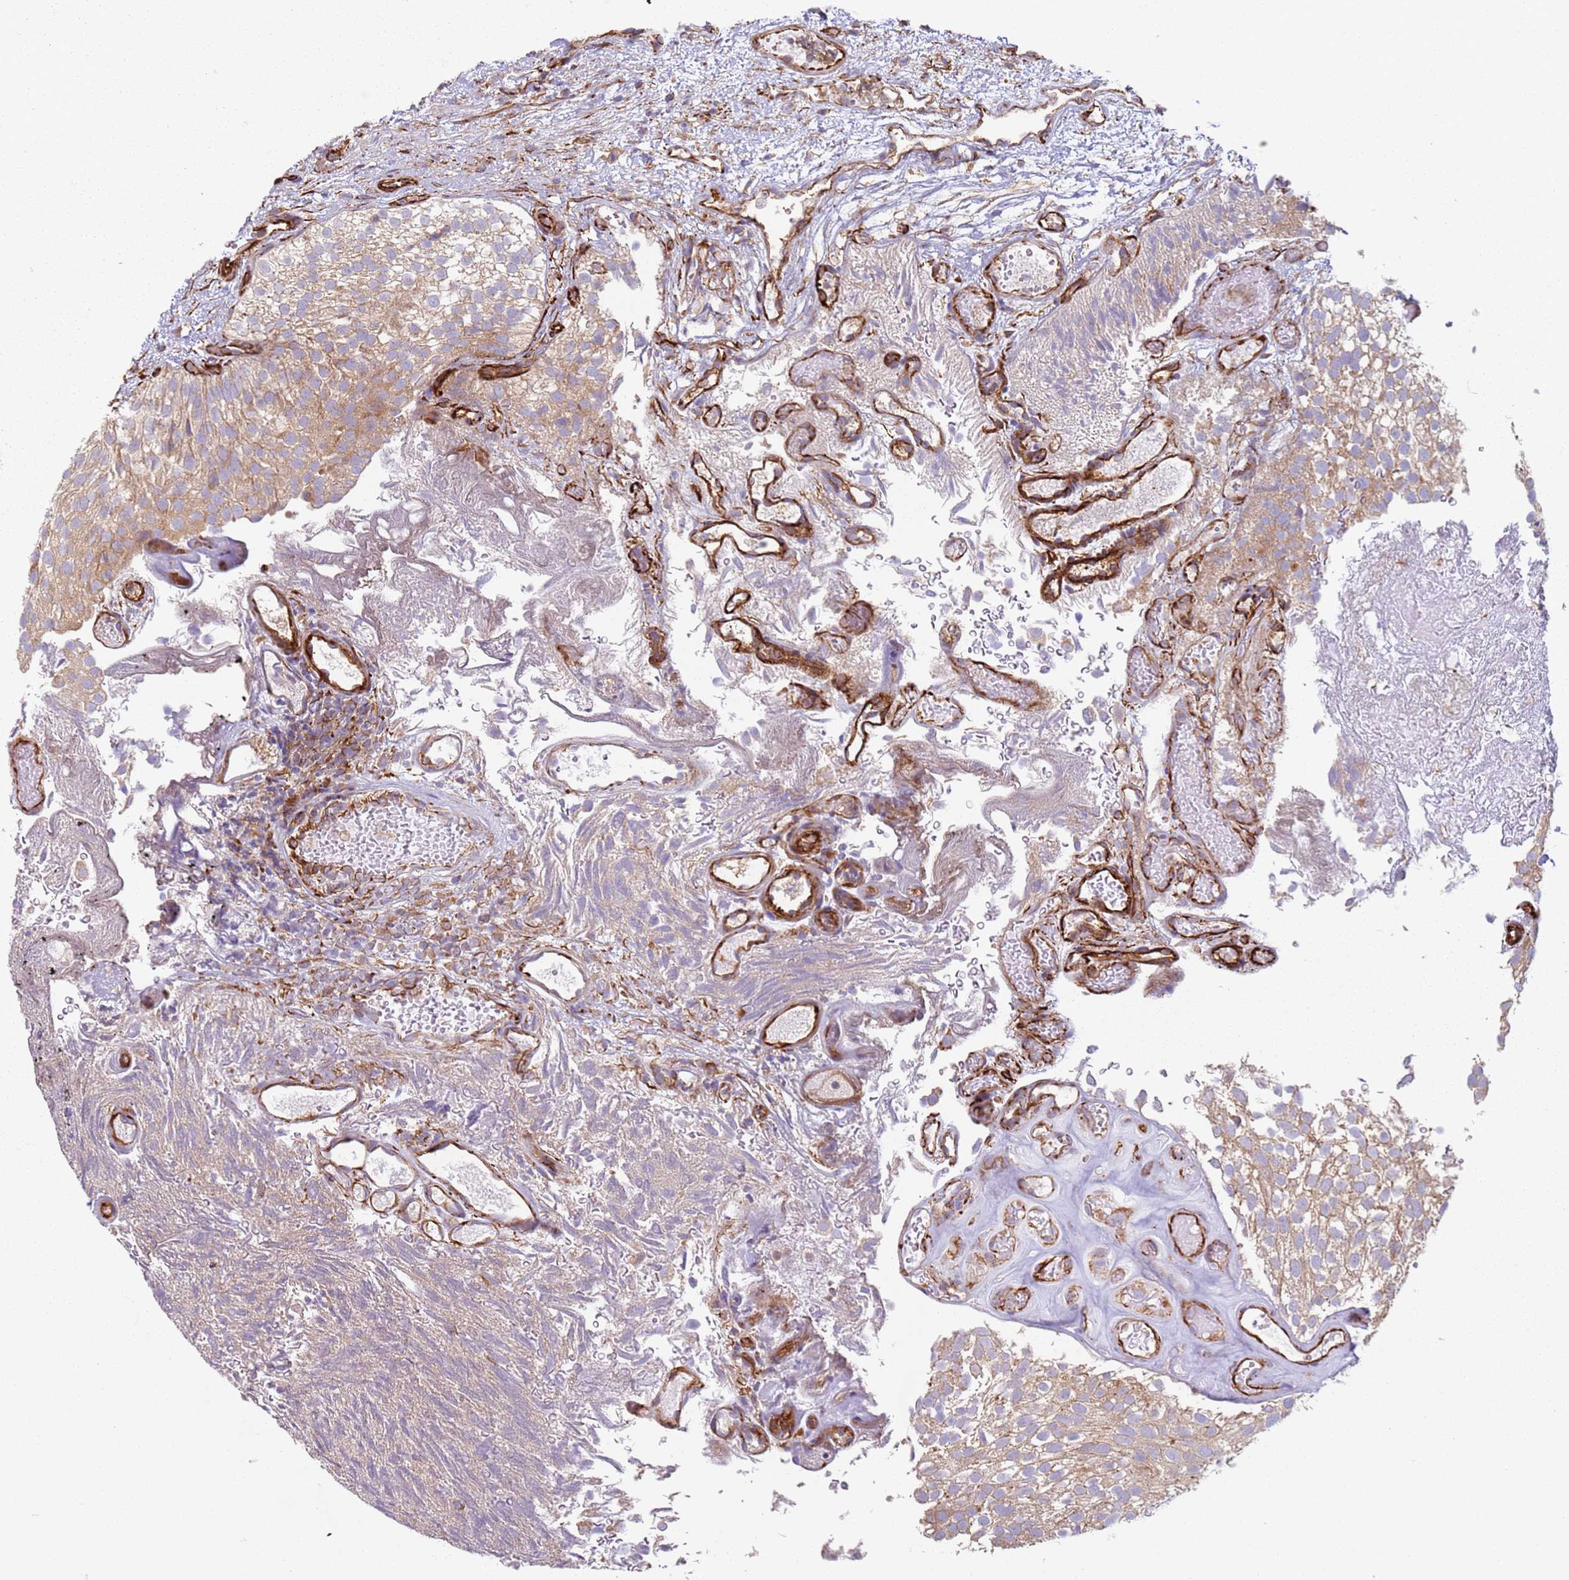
{"staining": {"intensity": "moderate", "quantity": ">75%", "location": "cytoplasmic/membranous"}, "tissue": "urothelial cancer", "cell_type": "Tumor cells", "image_type": "cancer", "snomed": [{"axis": "morphology", "description": "Urothelial carcinoma, Low grade"}, {"axis": "topography", "description": "Urinary bladder"}], "caption": "Protein analysis of urothelial carcinoma (low-grade) tissue reveals moderate cytoplasmic/membranous staining in about >75% of tumor cells. (Stains: DAB (3,3'-diaminobenzidine) in brown, nuclei in blue, Microscopy: brightfield microscopy at high magnification).", "gene": "SNAPIN", "patient": {"sex": "male", "age": 78}}